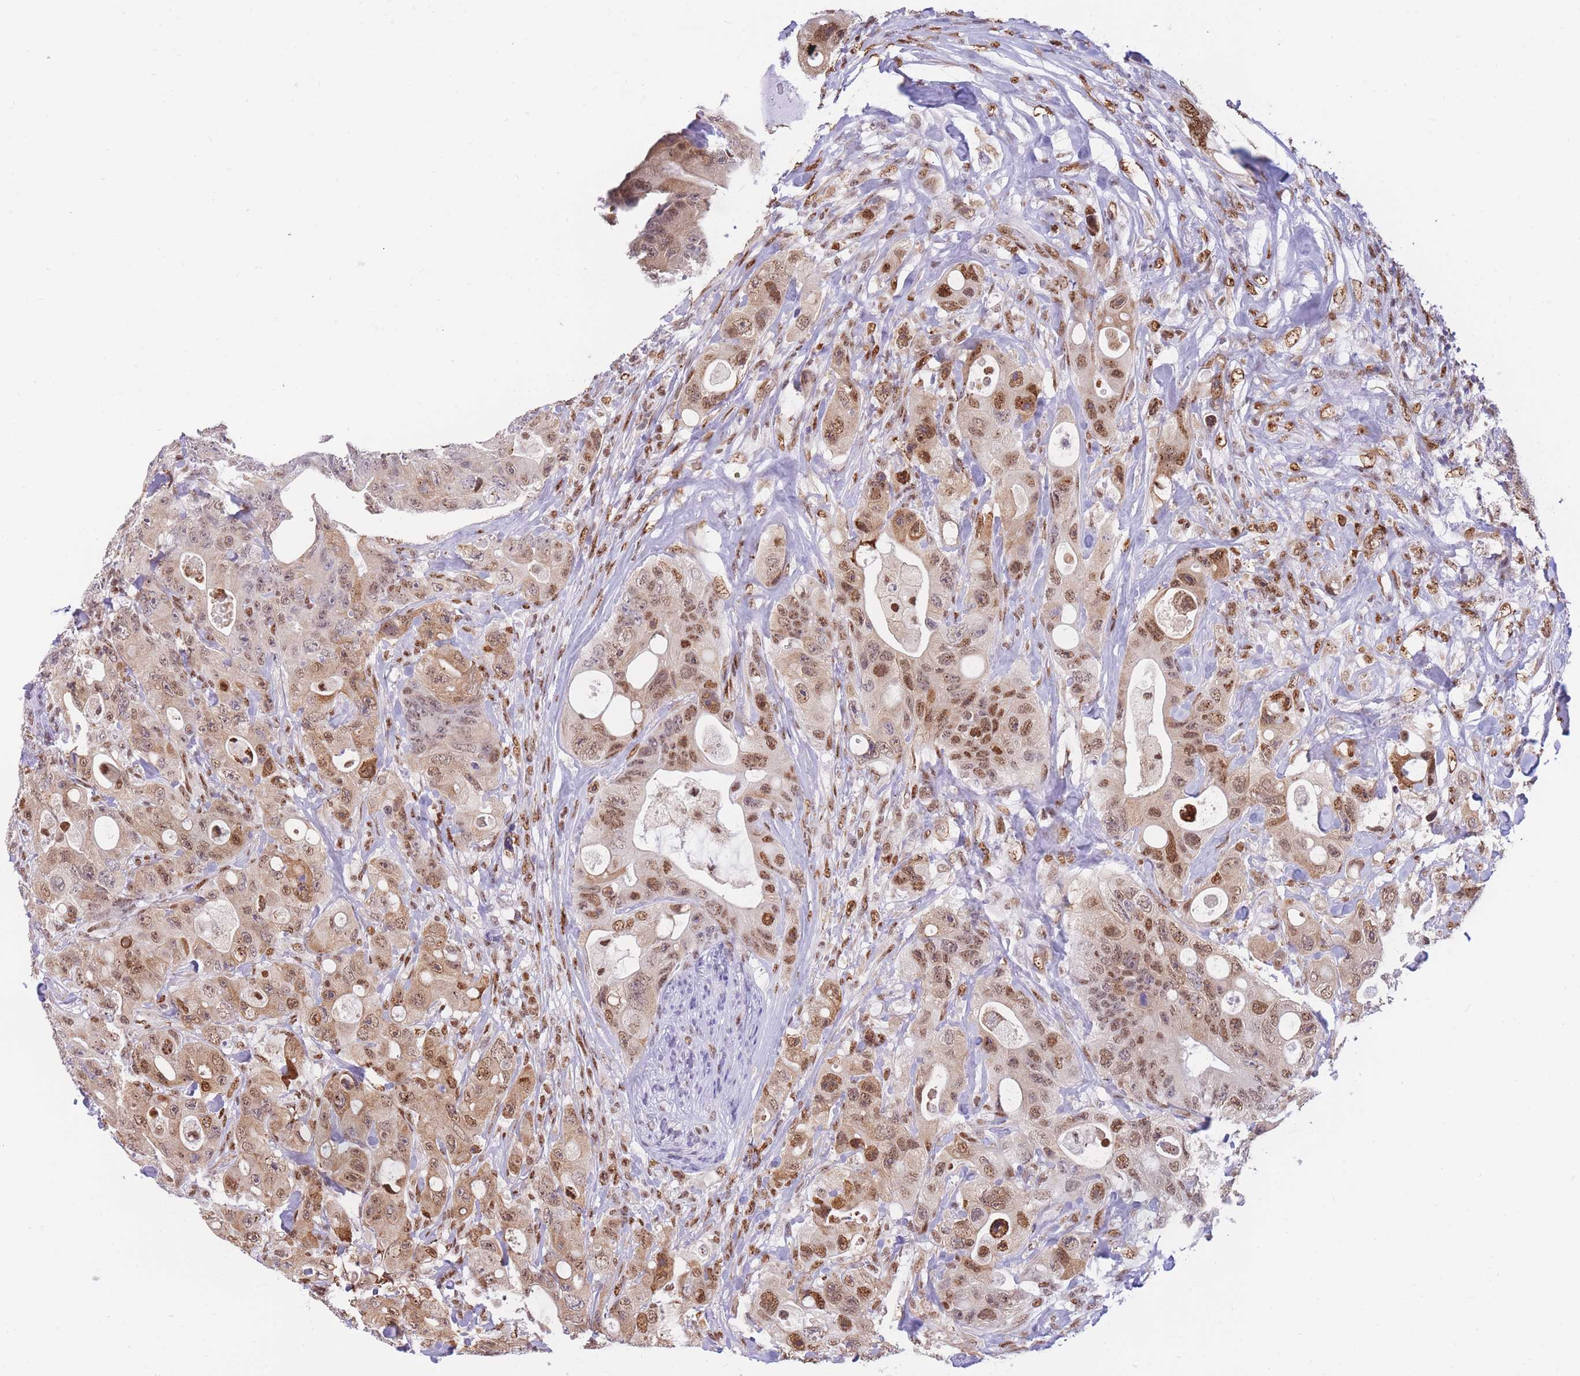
{"staining": {"intensity": "moderate", "quantity": ">75%", "location": "cytoplasmic/membranous,nuclear"}, "tissue": "colorectal cancer", "cell_type": "Tumor cells", "image_type": "cancer", "snomed": [{"axis": "morphology", "description": "Adenocarcinoma, NOS"}, {"axis": "topography", "description": "Colon"}], "caption": "There is medium levels of moderate cytoplasmic/membranous and nuclear staining in tumor cells of colorectal adenocarcinoma, as demonstrated by immunohistochemical staining (brown color).", "gene": "FAM153A", "patient": {"sex": "female", "age": 46}}